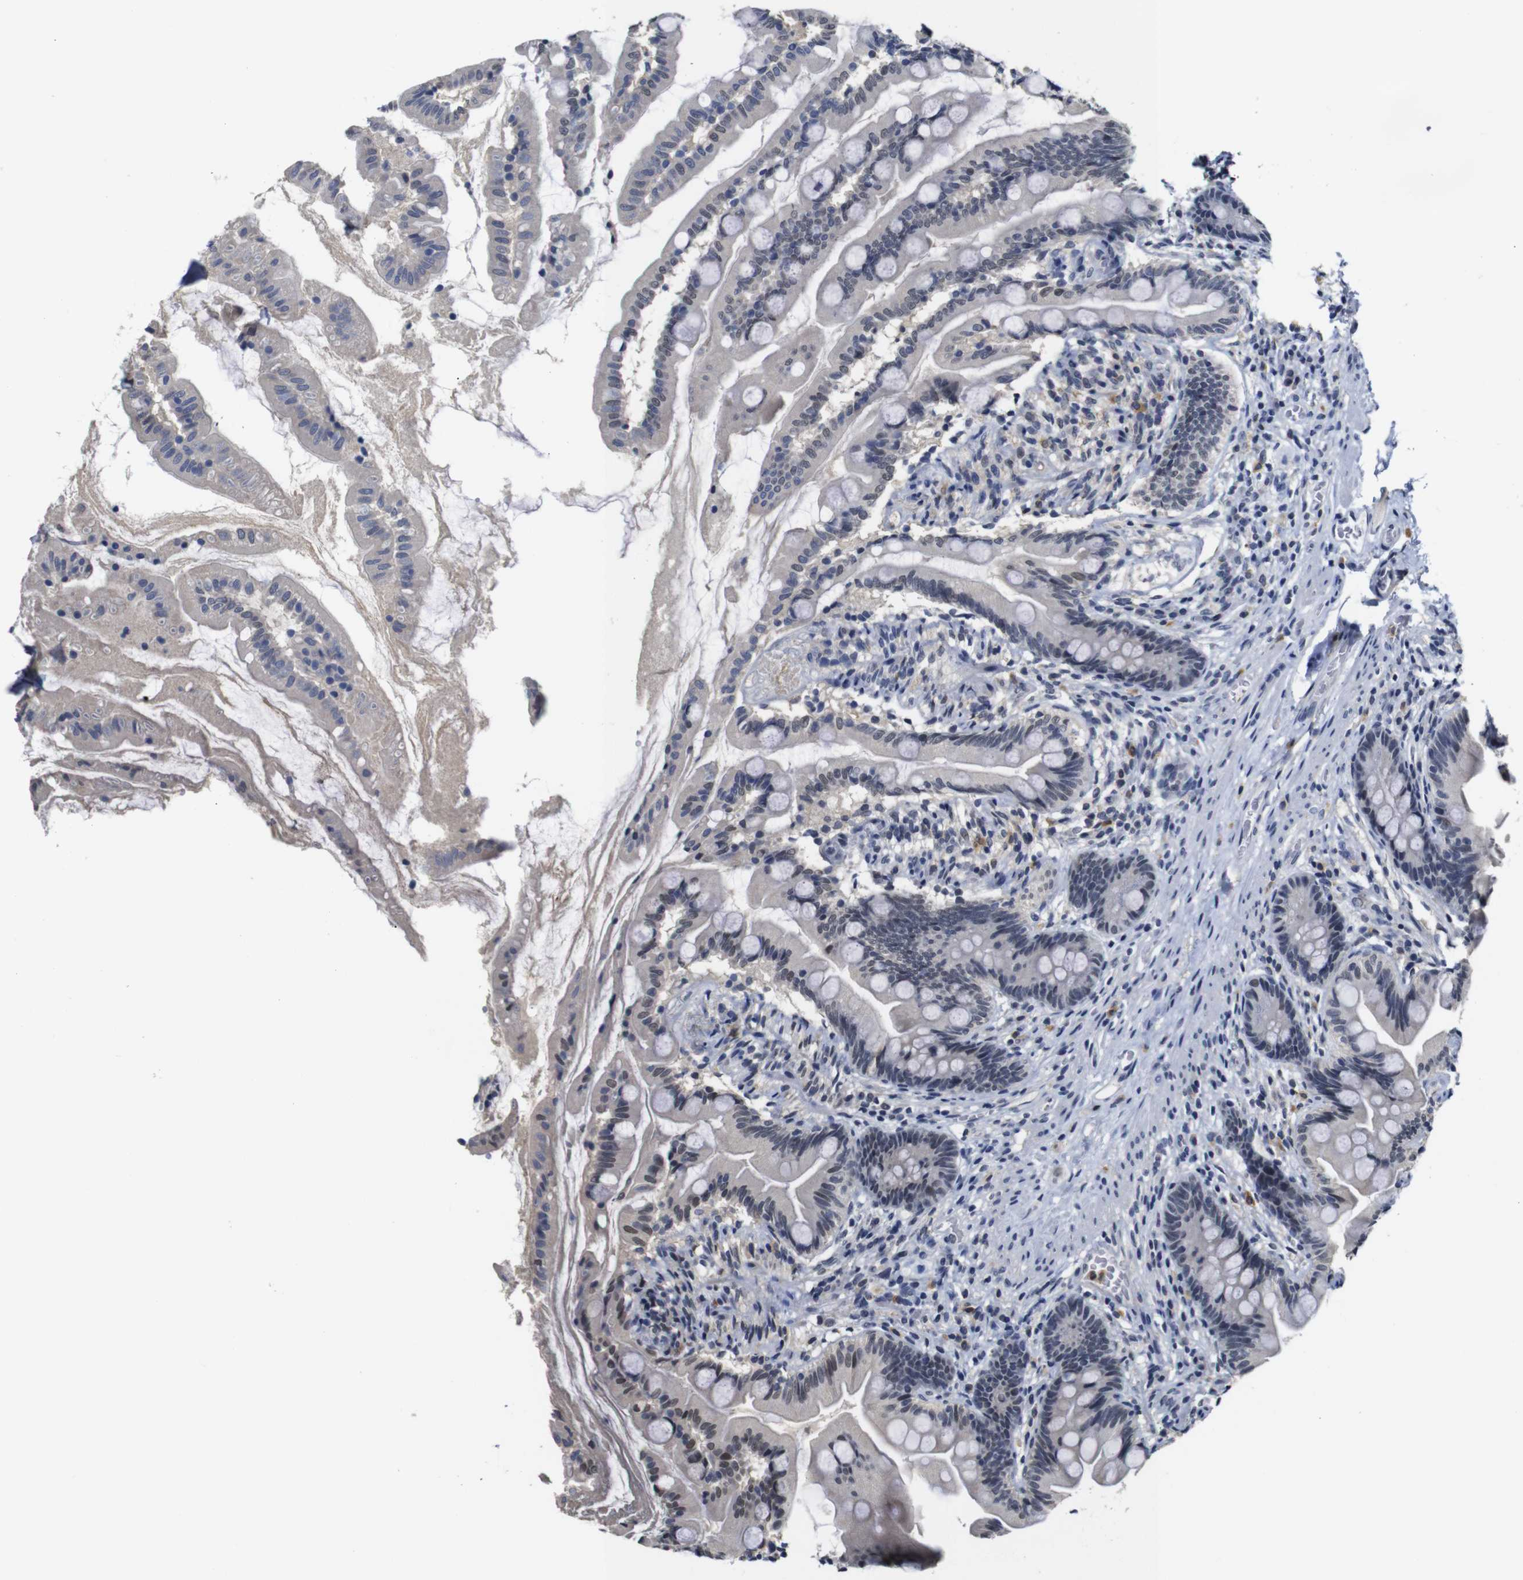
{"staining": {"intensity": "moderate", "quantity": "<25%", "location": "cytoplasmic/membranous"}, "tissue": "small intestine", "cell_type": "Glandular cells", "image_type": "normal", "snomed": [{"axis": "morphology", "description": "Normal tissue, NOS"}, {"axis": "topography", "description": "Small intestine"}], "caption": "IHC photomicrograph of unremarkable small intestine: human small intestine stained using immunohistochemistry (IHC) demonstrates low levels of moderate protein expression localized specifically in the cytoplasmic/membranous of glandular cells, appearing as a cytoplasmic/membranous brown color.", "gene": "NTRK3", "patient": {"sex": "female", "age": 56}}